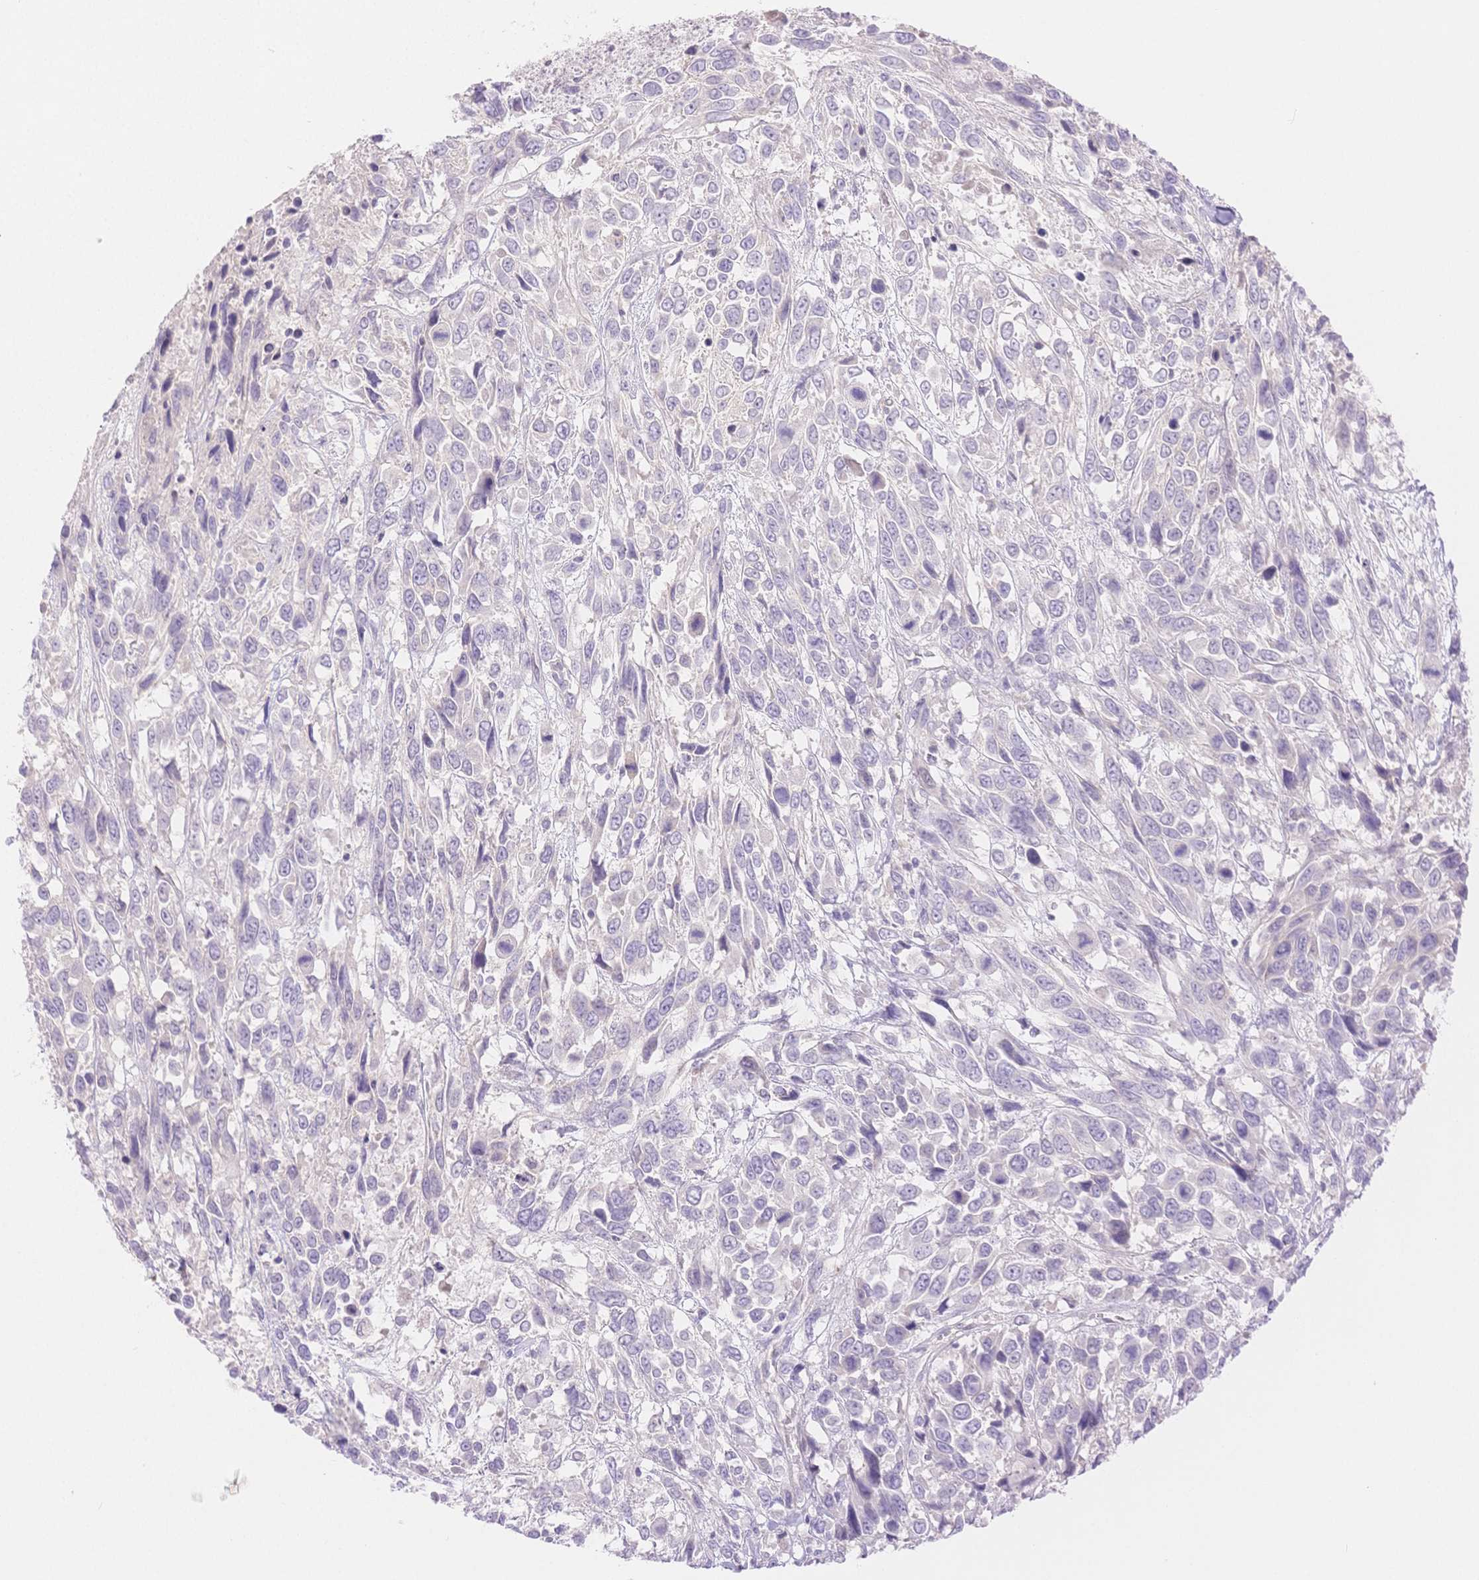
{"staining": {"intensity": "negative", "quantity": "none", "location": "none"}, "tissue": "urothelial cancer", "cell_type": "Tumor cells", "image_type": "cancer", "snomed": [{"axis": "morphology", "description": "Urothelial carcinoma, High grade"}, {"axis": "topography", "description": "Urinary bladder"}], "caption": "A histopathology image of human urothelial cancer is negative for staining in tumor cells.", "gene": "WDR54", "patient": {"sex": "female", "age": 70}}